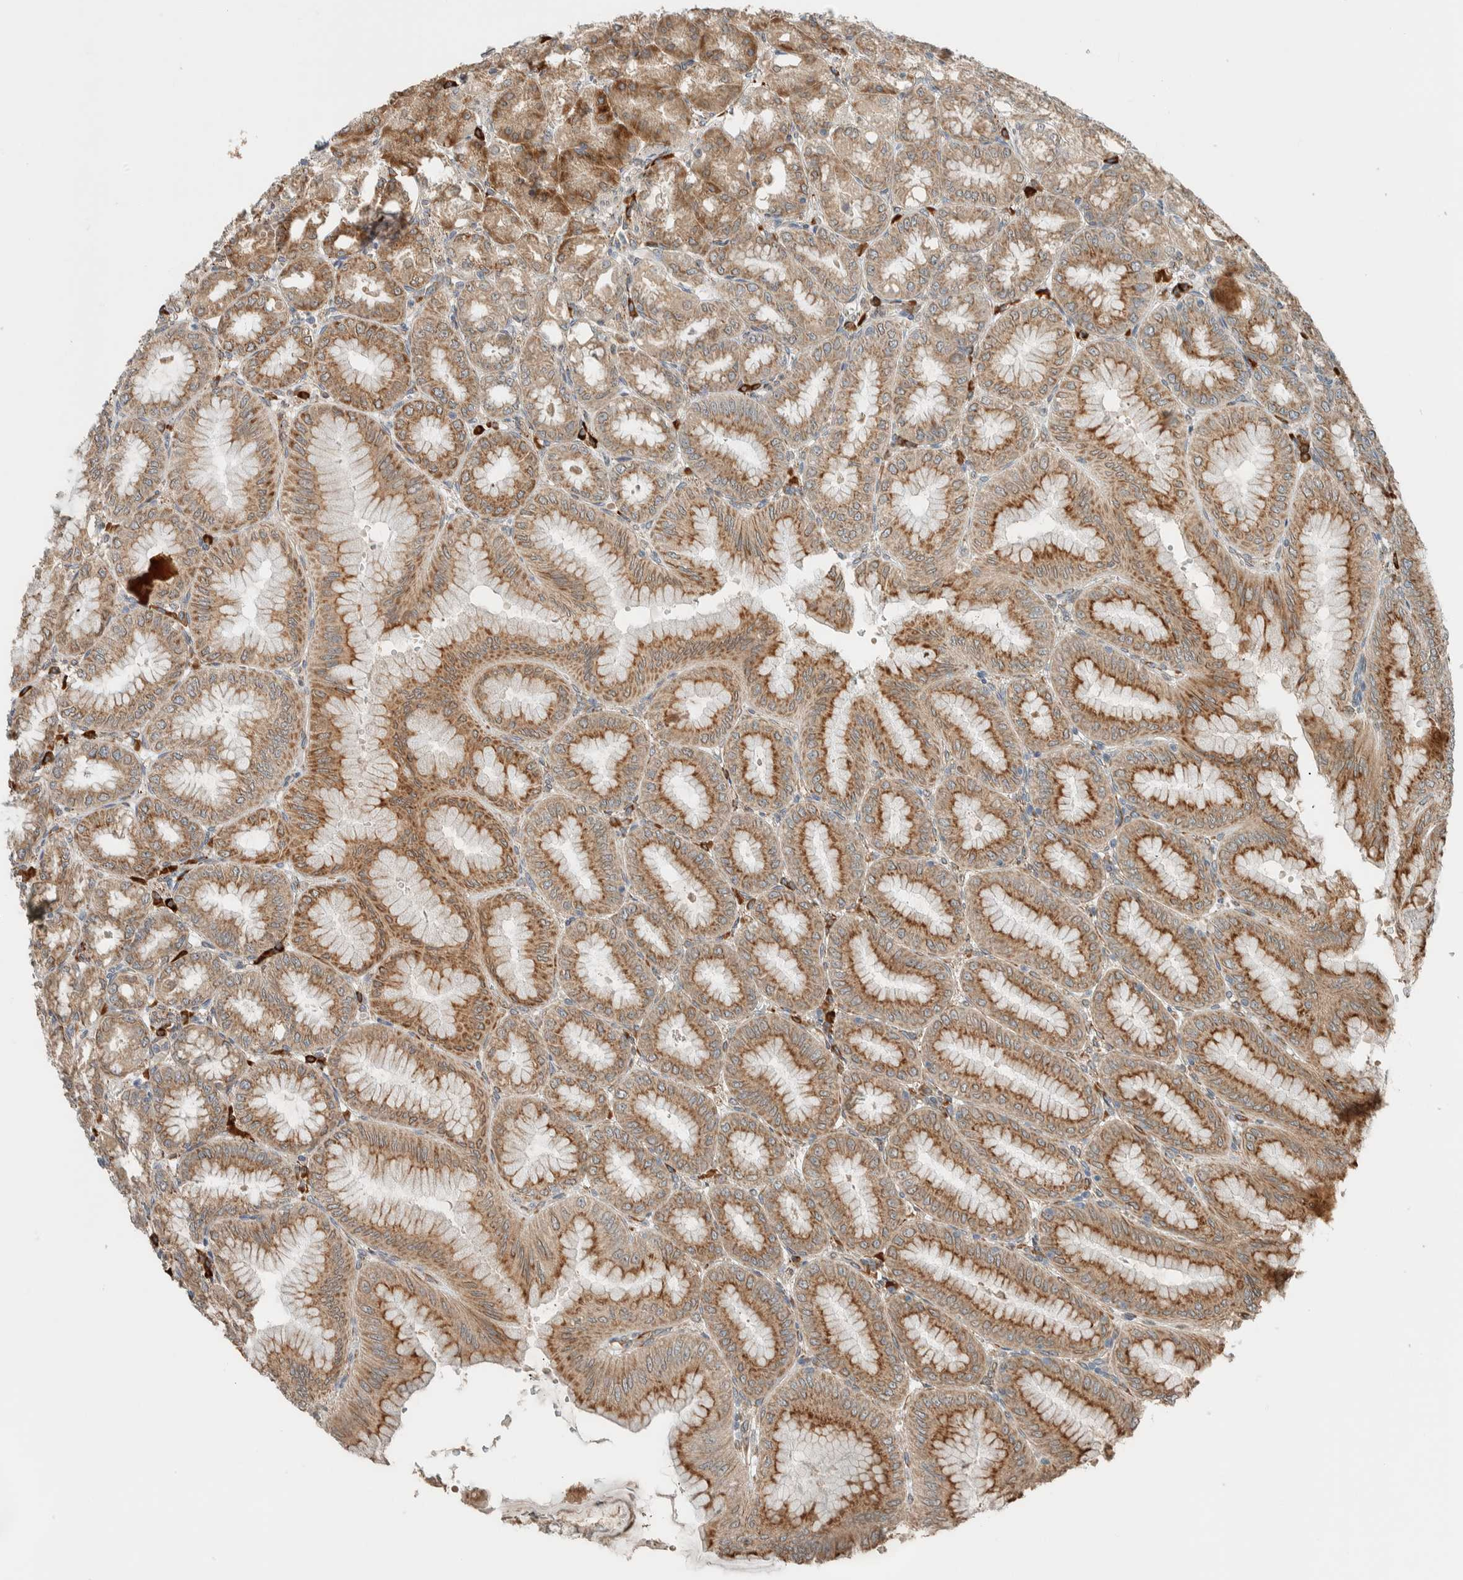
{"staining": {"intensity": "moderate", "quantity": ">75%", "location": "cytoplasmic/membranous"}, "tissue": "stomach", "cell_type": "Glandular cells", "image_type": "normal", "snomed": [{"axis": "morphology", "description": "Normal tissue, NOS"}, {"axis": "topography", "description": "Stomach, lower"}], "caption": "Immunohistochemistry (IHC) staining of benign stomach, which demonstrates medium levels of moderate cytoplasmic/membranous expression in about >75% of glandular cells indicating moderate cytoplasmic/membranous protein expression. The staining was performed using DAB (brown) for protein detection and nuclei were counterstained in hematoxylin (blue).", "gene": "CTBP2", "patient": {"sex": "male", "age": 71}}